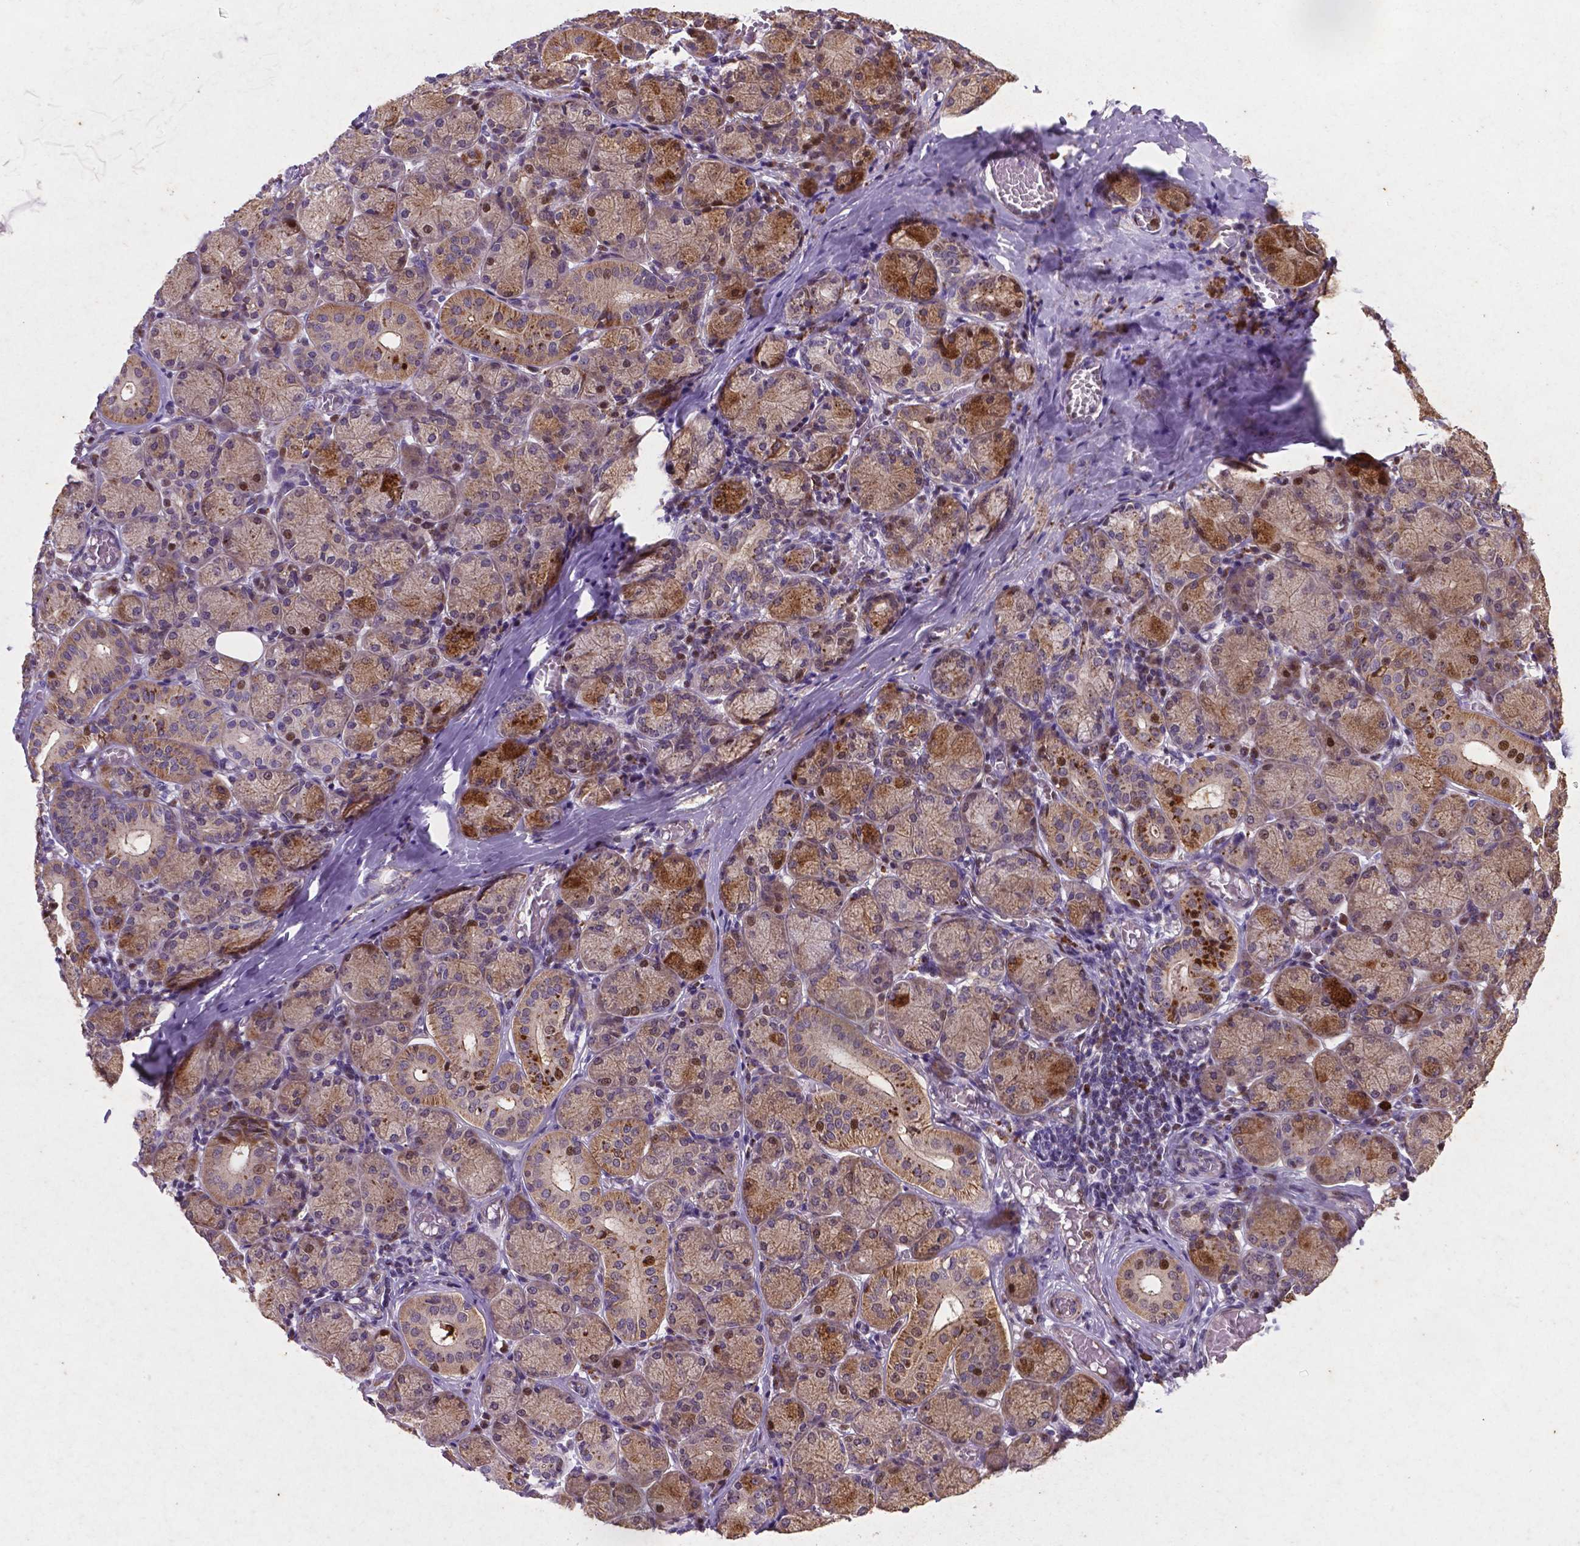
{"staining": {"intensity": "strong", "quantity": "25%-75%", "location": "cytoplasmic/membranous,nuclear"}, "tissue": "salivary gland", "cell_type": "Glandular cells", "image_type": "normal", "snomed": [{"axis": "morphology", "description": "Normal tissue, NOS"}, {"axis": "topography", "description": "Salivary gland"}, {"axis": "topography", "description": "Peripheral nerve tissue"}], "caption": "Protein staining of benign salivary gland displays strong cytoplasmic/membranous,nuclear positivity in approximately 25%-75% of glandular cells. Ihc stains the protein of interest in brown and the nuclei are stained blue.", "gene": "TM4SF20", "patient": {"sex": "female", "age": 24}}